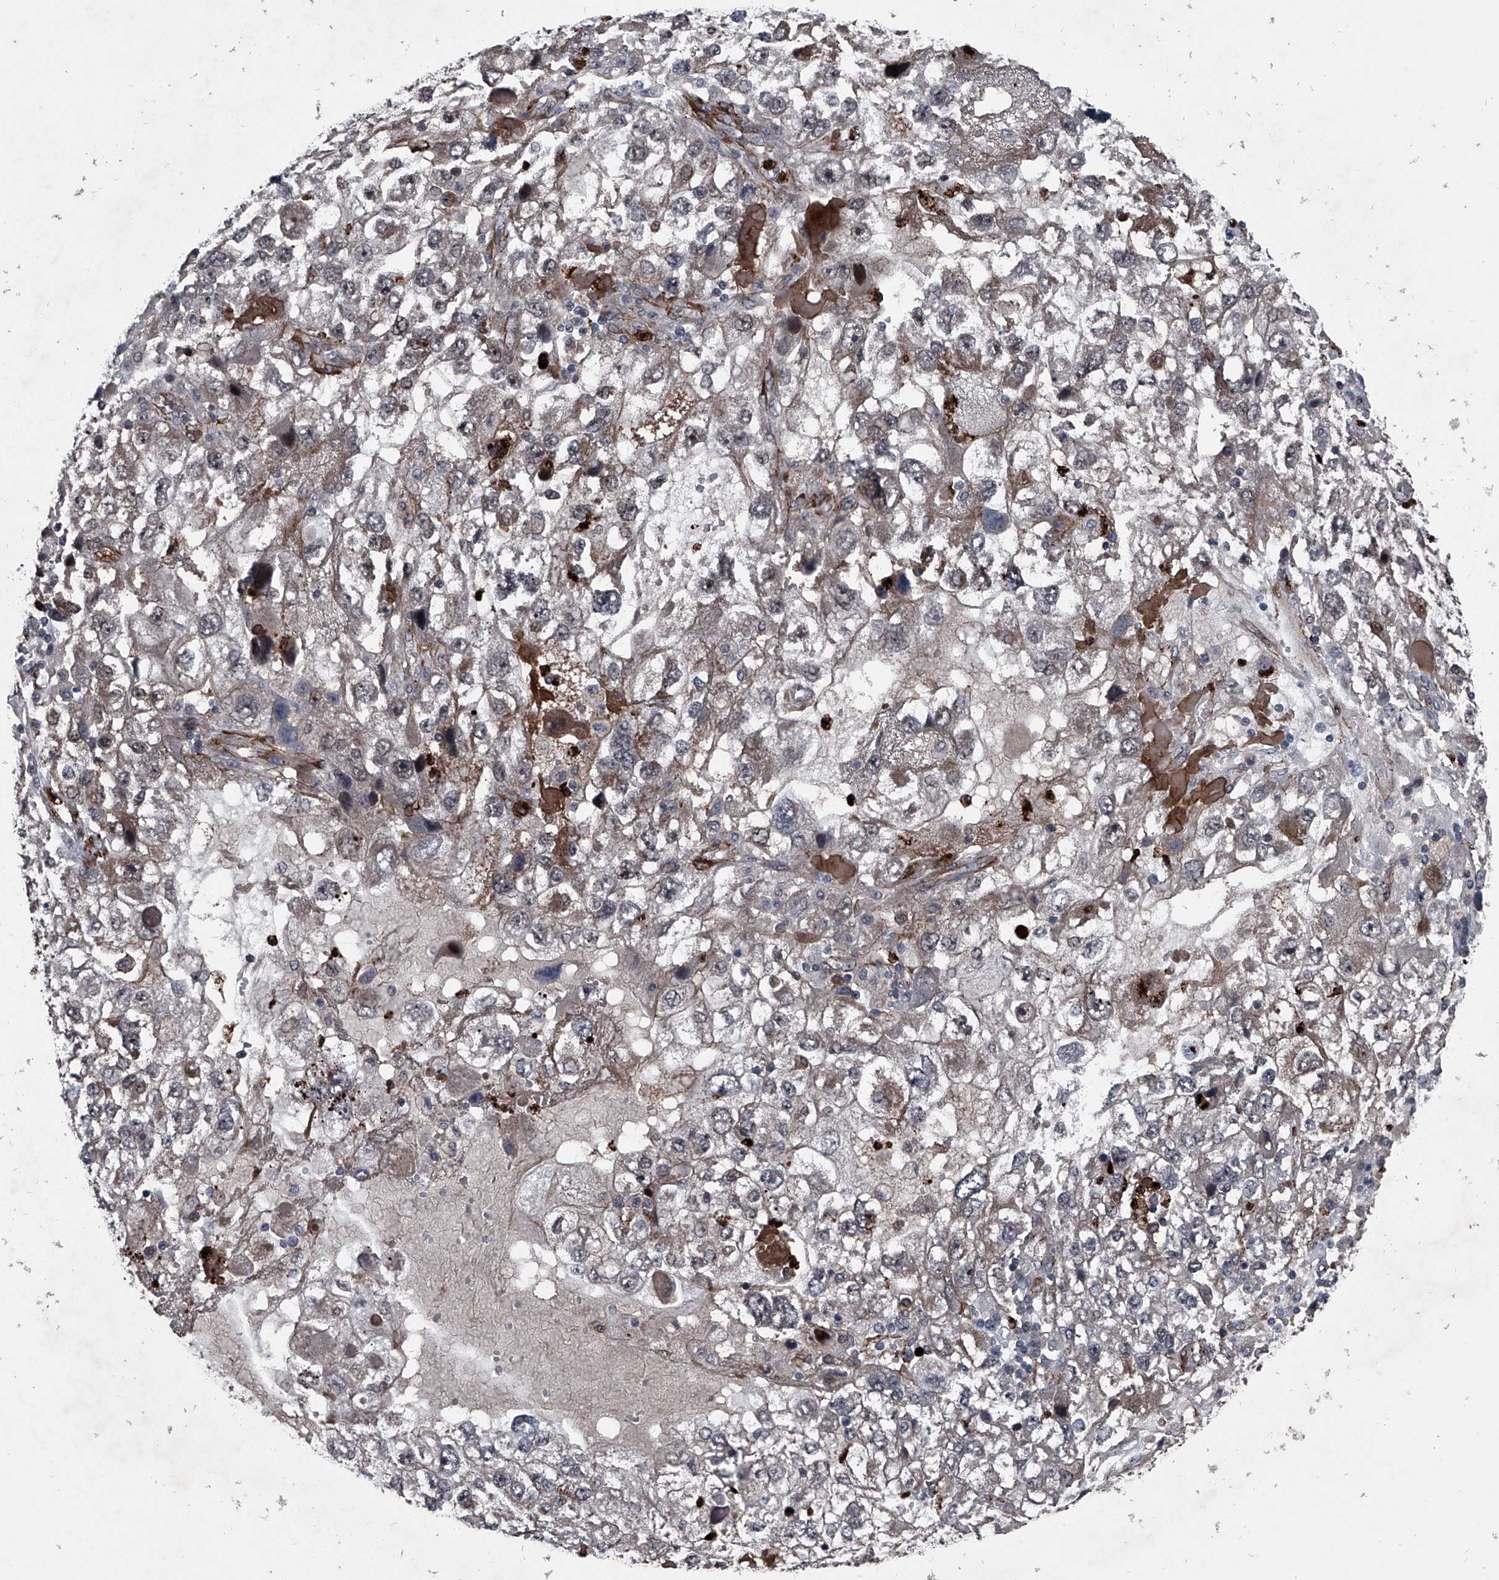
{"staining": {"intensity": "weak", "quantity": "25%-75%", "location": "cytoplasmic/membranous"}, "tissue": "endometrial cancer", "cell_type": "Tumor cells", "image_type": "cancer", "snomed": [{"axis": "morphology", "description": "Adenocarcinoma, NOS"}, {"axis": "topography", "description": "Endometrium"}], "caption": "Brown immunohistochemical staining in human adenocarcinoma (endometrial) demonstrates weak cytoplasmic/membranous positivity in approximately 25%-75% of tumor cells.", "gene": "MAPKAP1", "patient": {"sex": "female", "age": 49}}